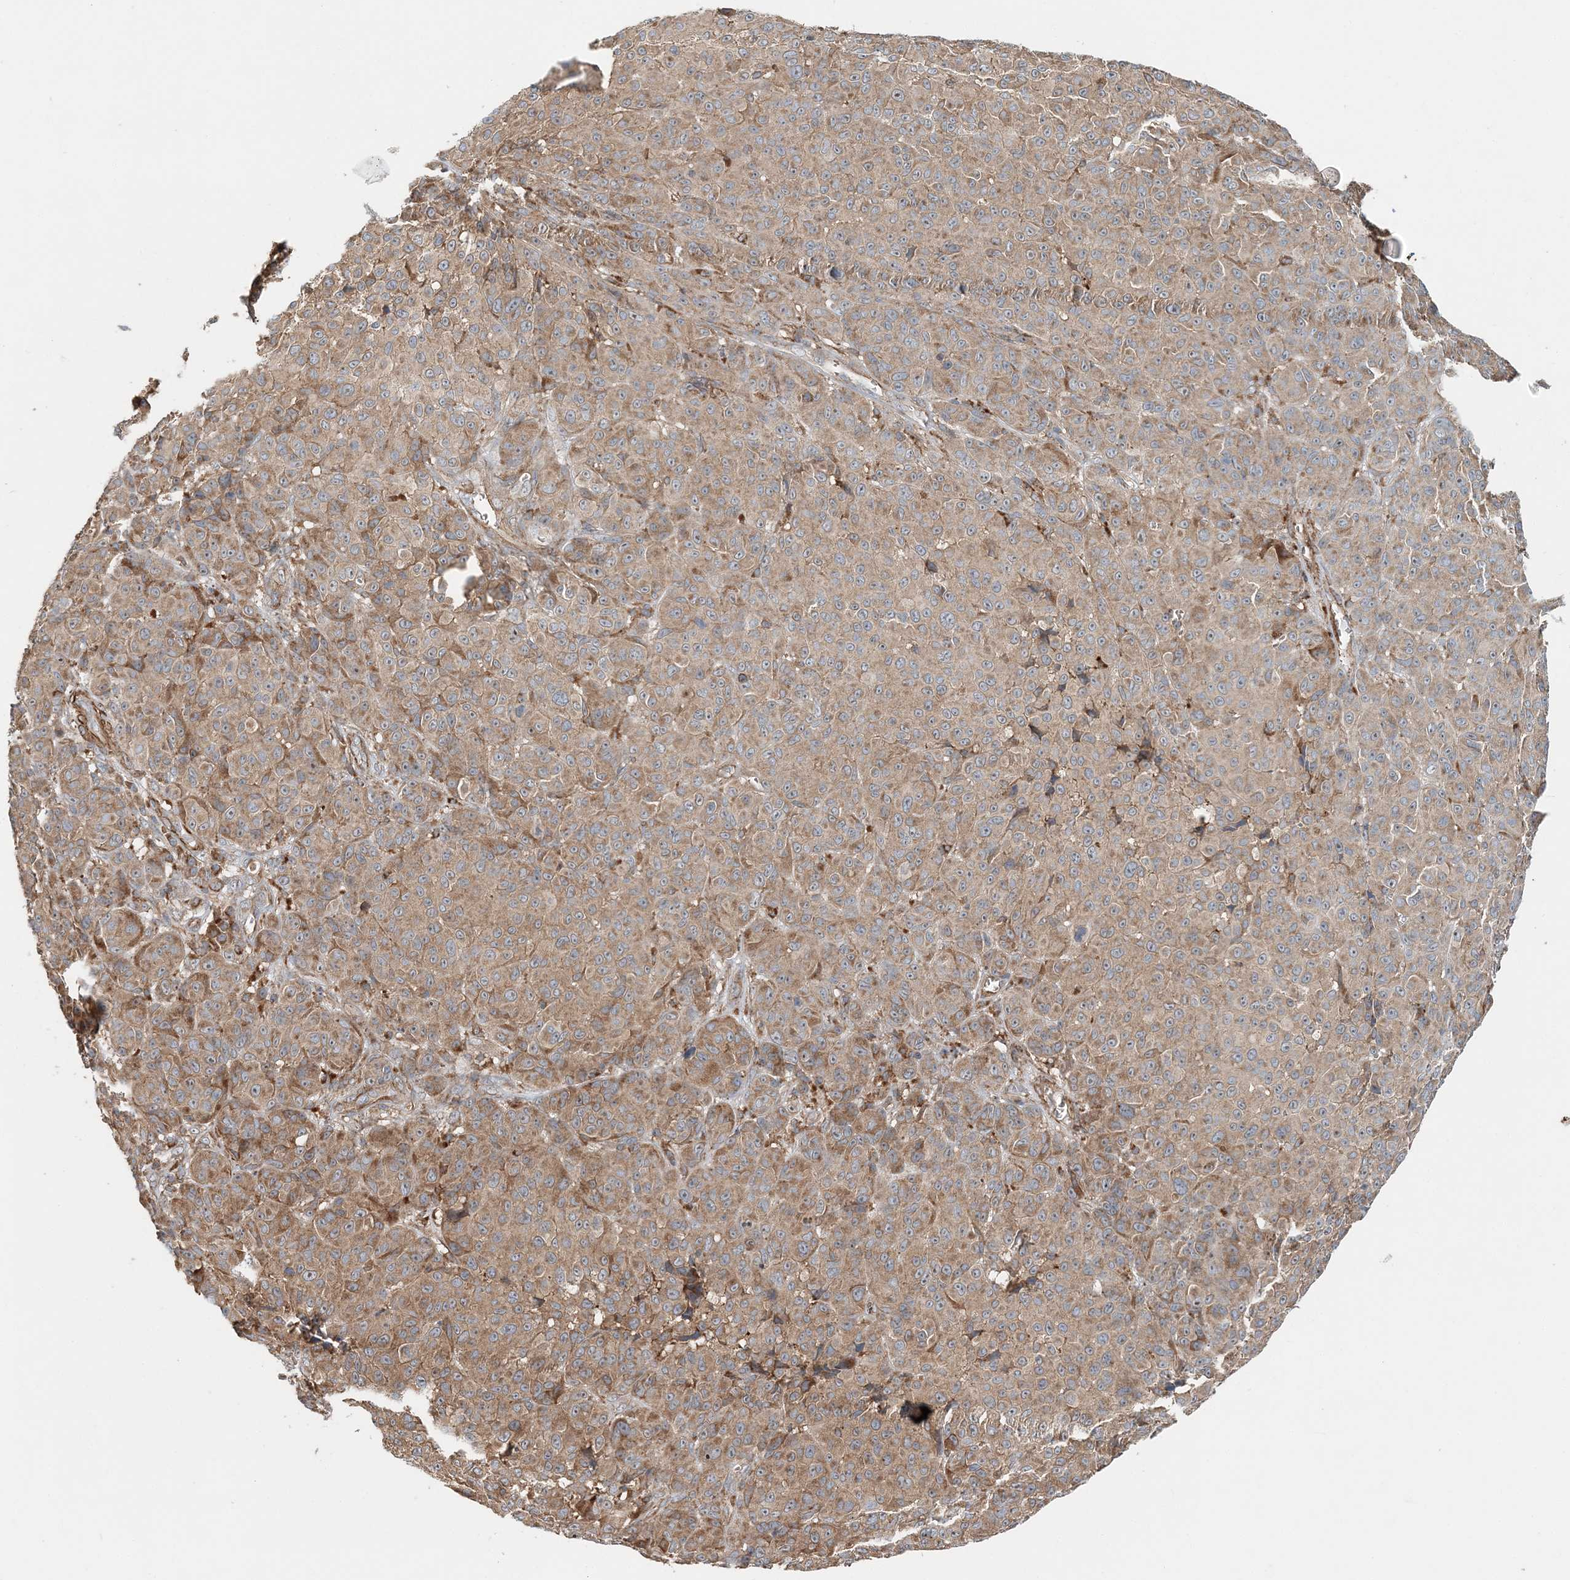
{"staining": {"intensity": "moderate", "quantity": ">75%", "location": "cytoplasmic/membranous"}, "tissue": "melanoma", "cell_type": "Tumor cells", "image_type": "cancer", "snomed": [{"axis": "morphology", "description": "Malignant melanoma, NOS"}, {"axis": "topography", "description": "Skin"}], "caption": "Protein analysis of malignant melanoma tissue exhibits moderate cytoplasmic/membranous staining in approximately >75% of tumor cells.", "gene": "TTI1", "patient": {"sex": "male", "age": 73}}